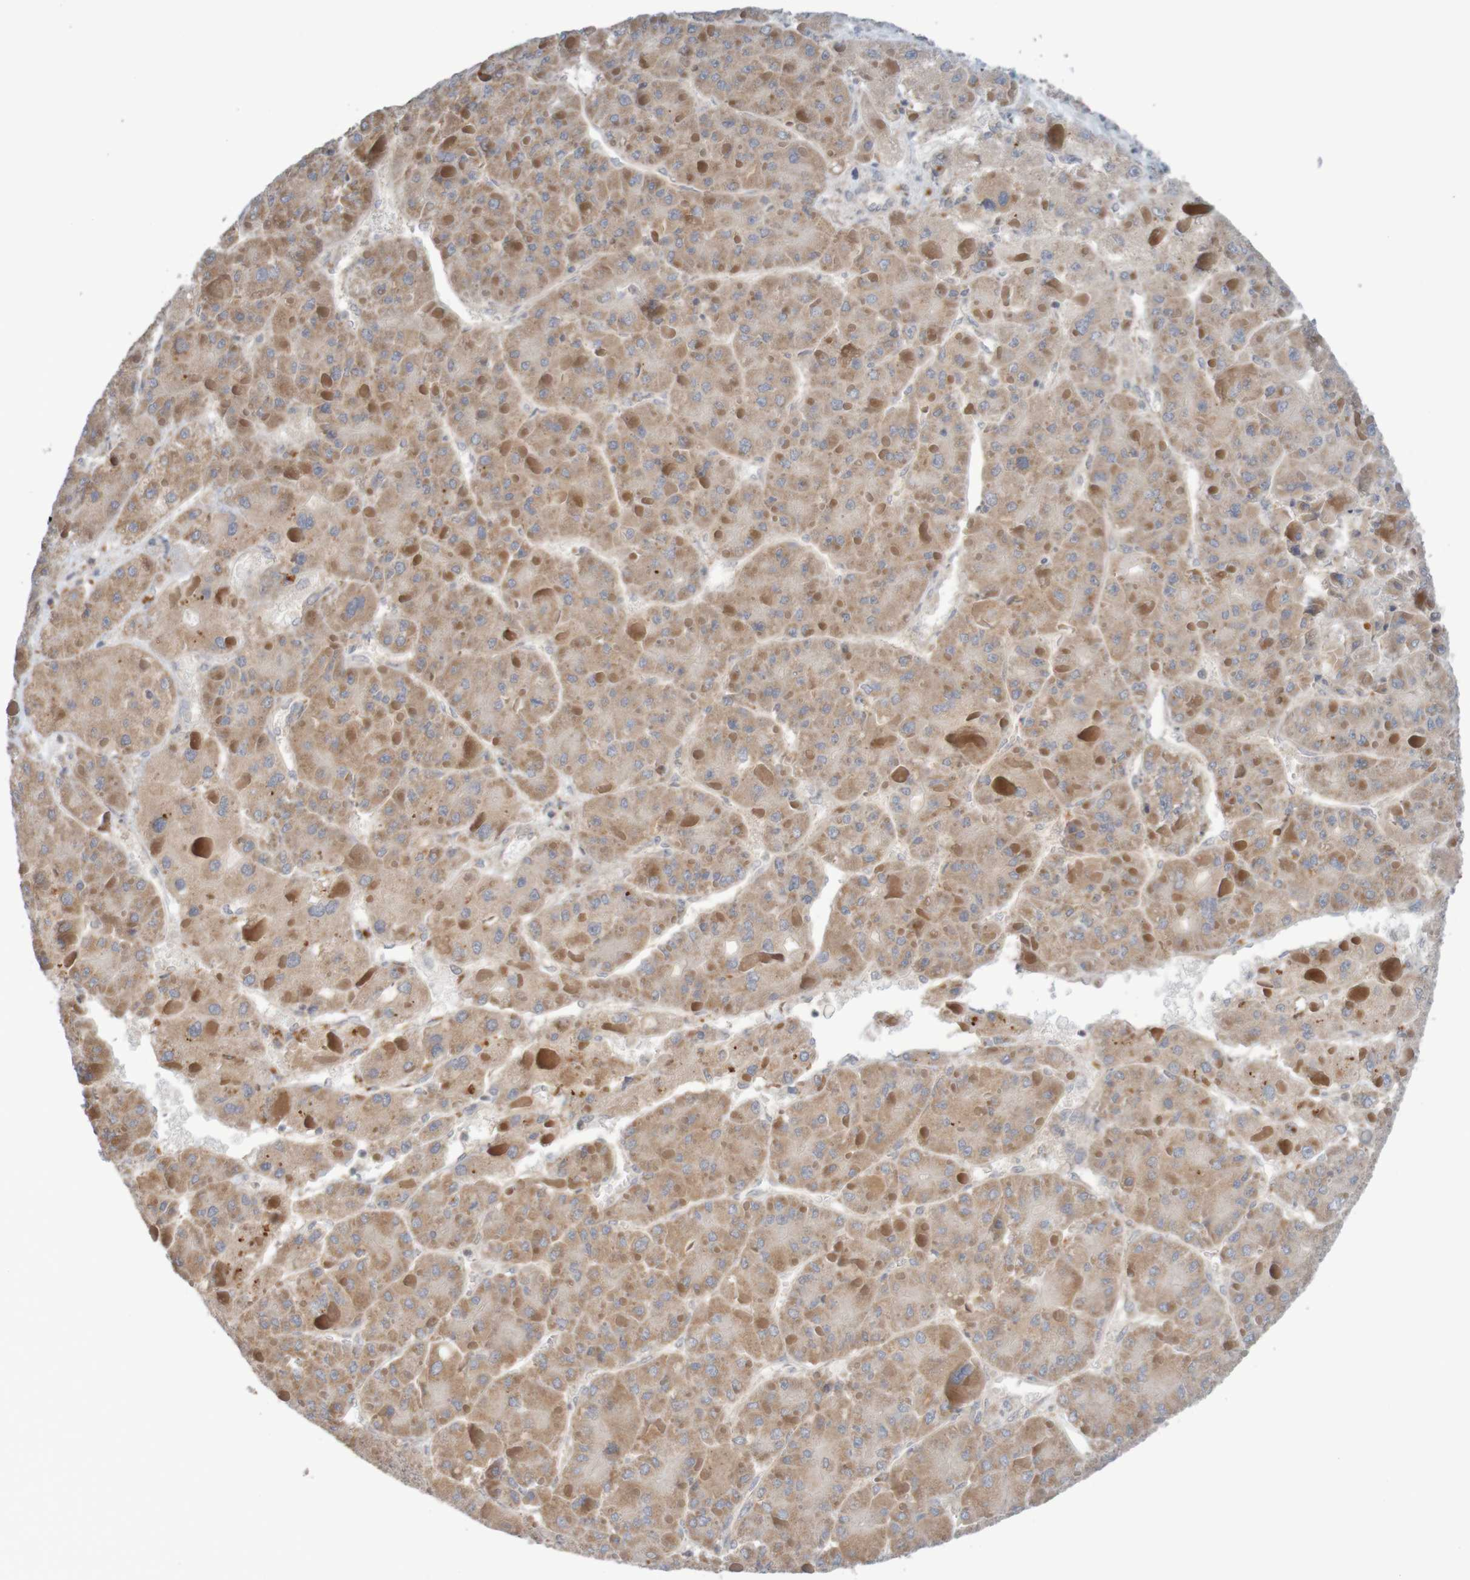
{"staining": {"intensity": "weak", "quantity": ">75%", "location": "cytoplasmic/membranous"}, "tissue": "liver cancer", "cell_type": "Tumor cells", "image_type": "cancer", "snomed": [{"axis": "morphology", "description": "Carcinoma, Hepatocellular, NOS"}, {"axis": "topography", "description": "Liver"}], "caption": "An immunohistochemistry histopathology image of neoplastic tissue is shown. Protein staining in brown labels weak cytoplasmic/membranous positivity in liver cancer within tumor cells.", "gene": "ANKK1", "patient": {"sex": "female", "age": 73}}